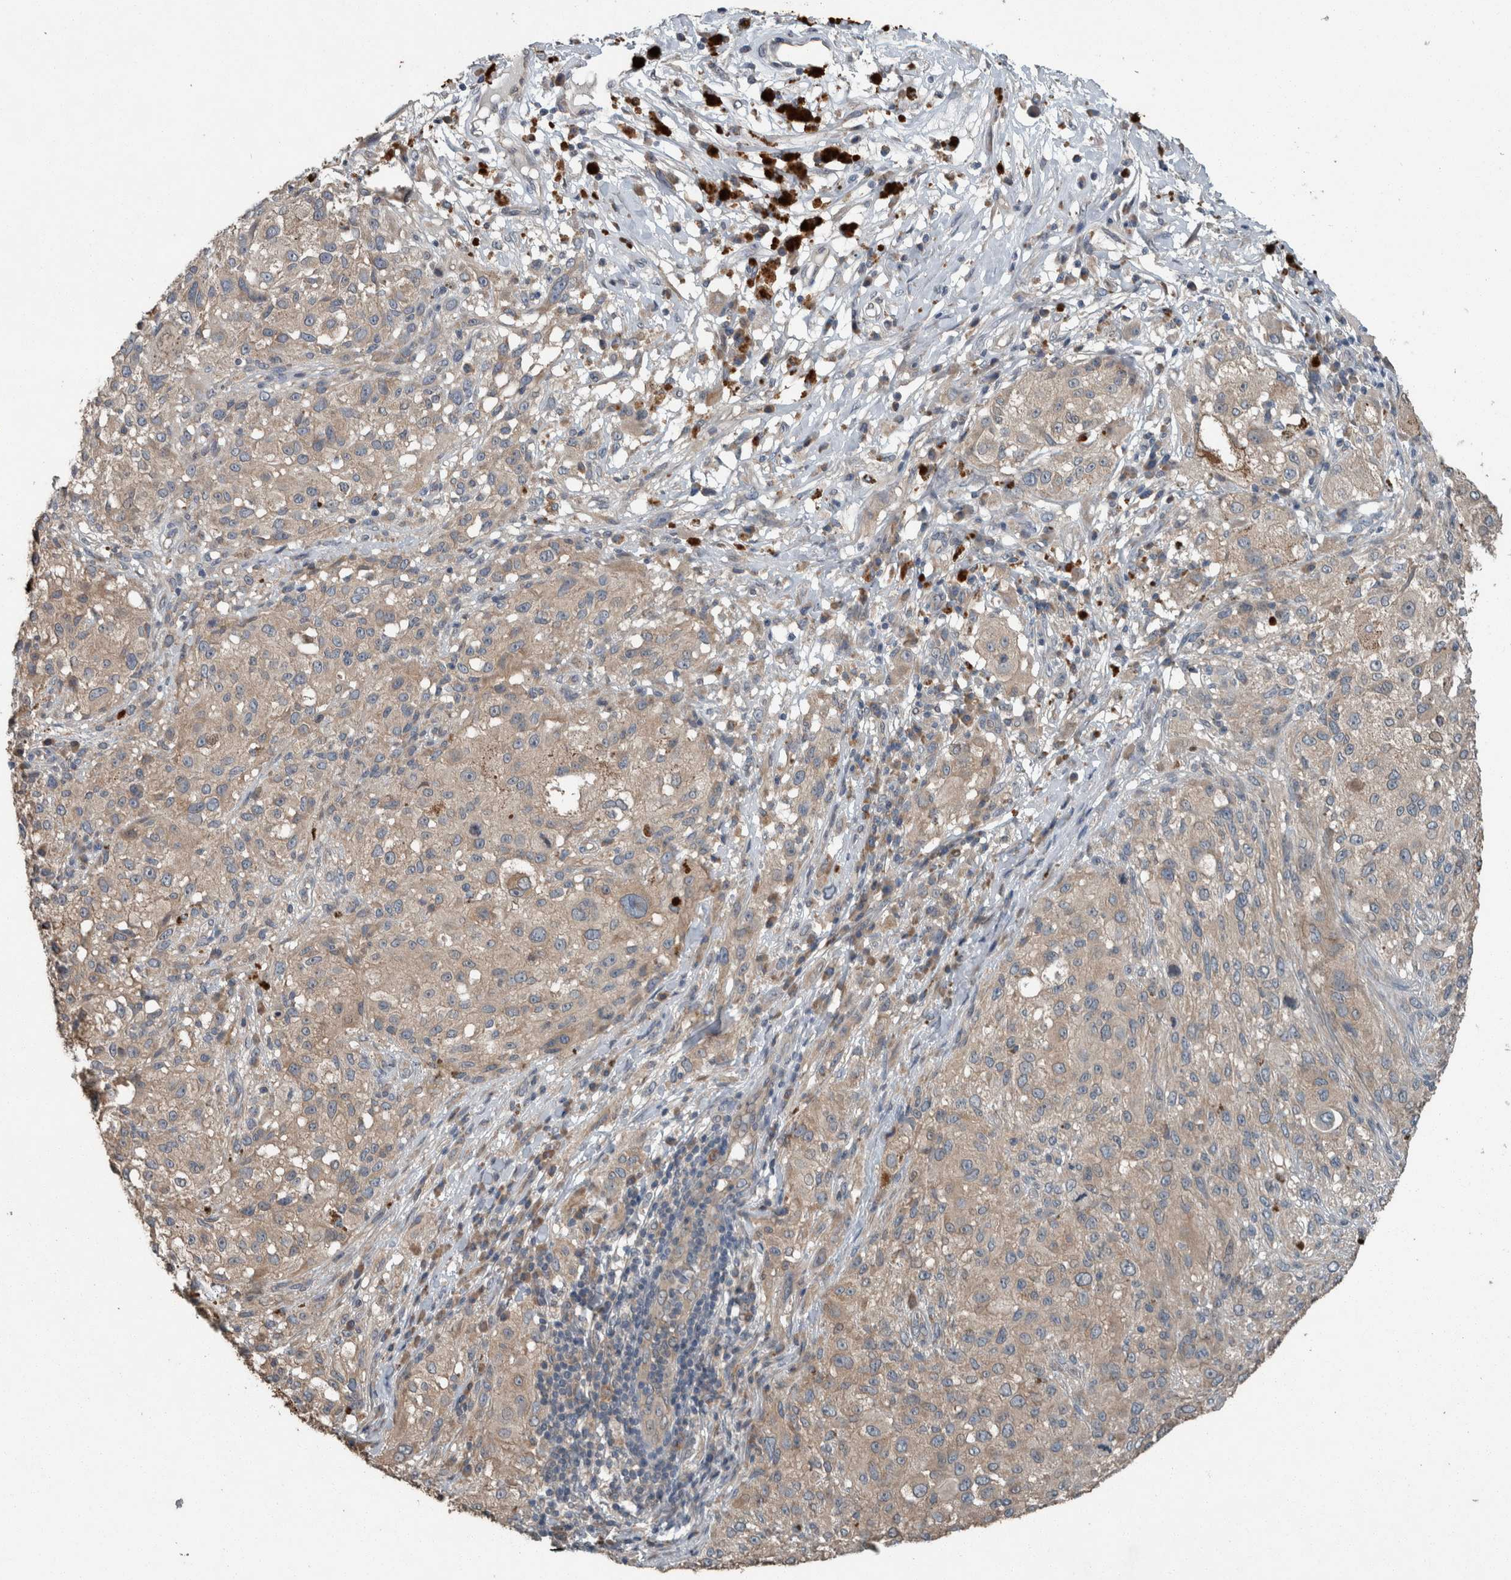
{"staining": {"intensity": "weak", "quantity": ">75%", "location": "cytoplasmic/membranous"}, "tissue": "melanoma", "cell_type": "Tumor cells", "image_type": "cancer", "snomed": [{"axis": "morphology", "description": "Malignant melanoma, NOS"}, {"axis": "topography", "description": "Skin"}], "caption": "Melanoma stained with a protein marker demonstrates weak staining in tumor cells.", "gene": "KNTC1", "patient": {"sex": "female", "age": 55}}